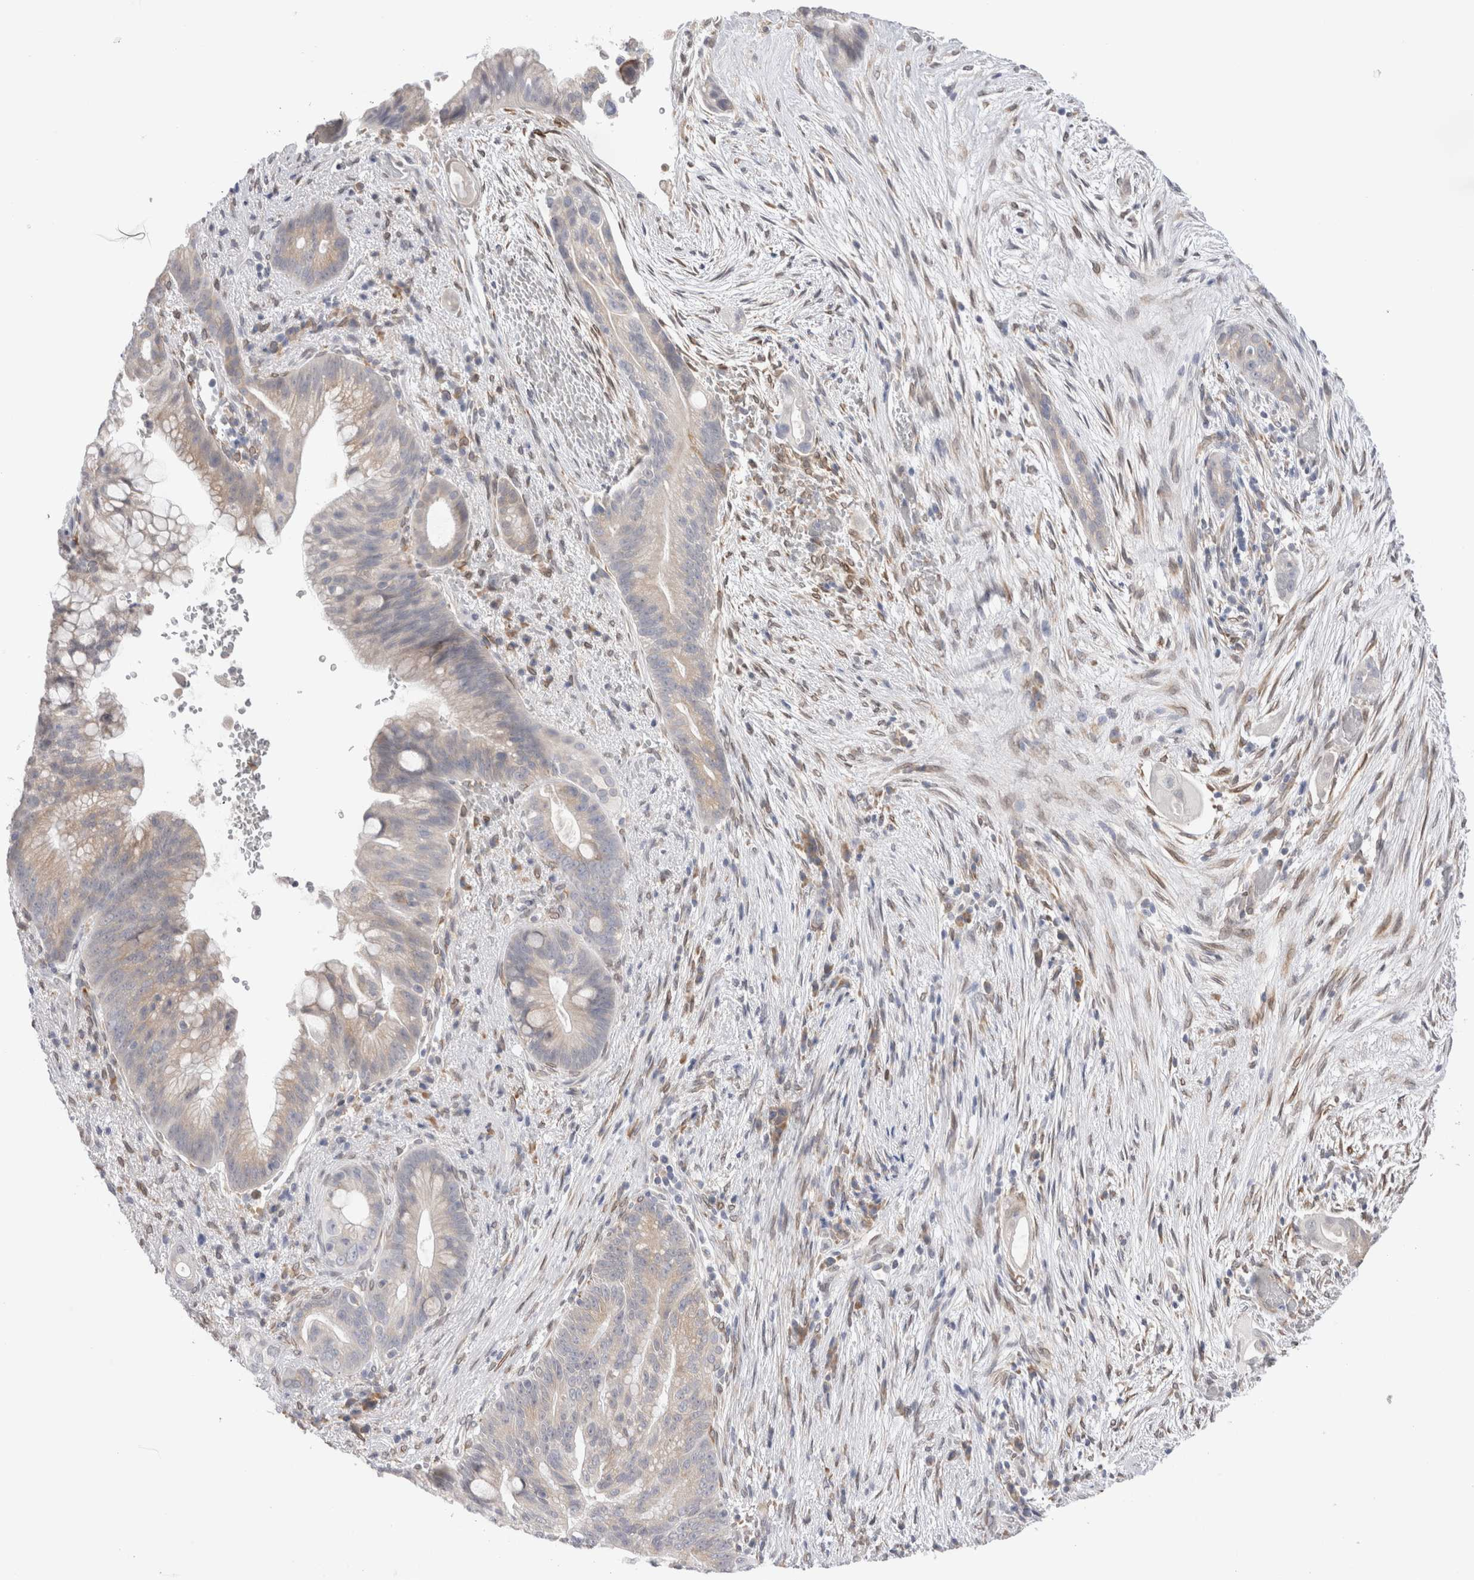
{"staining": {"intensity": "negative", "quantity": "none", "location": "none"}, "tissue": "pancreatic cancer", "cell_type": "Tumor cells", "image_type": "cancer", "snomed": [{"axis": "morphology", "description": "Adenocarcinoma, NOS"}, {"axis": "topography", "description": "Pancreas"}], "caption": "DAB immunohistochemical staining of human pancreatic adenocarcinoma demonstrates no significant expression in tumor cells.", "gene": "VCPIP1", "patient": {"sex": "male", "age": 53}}